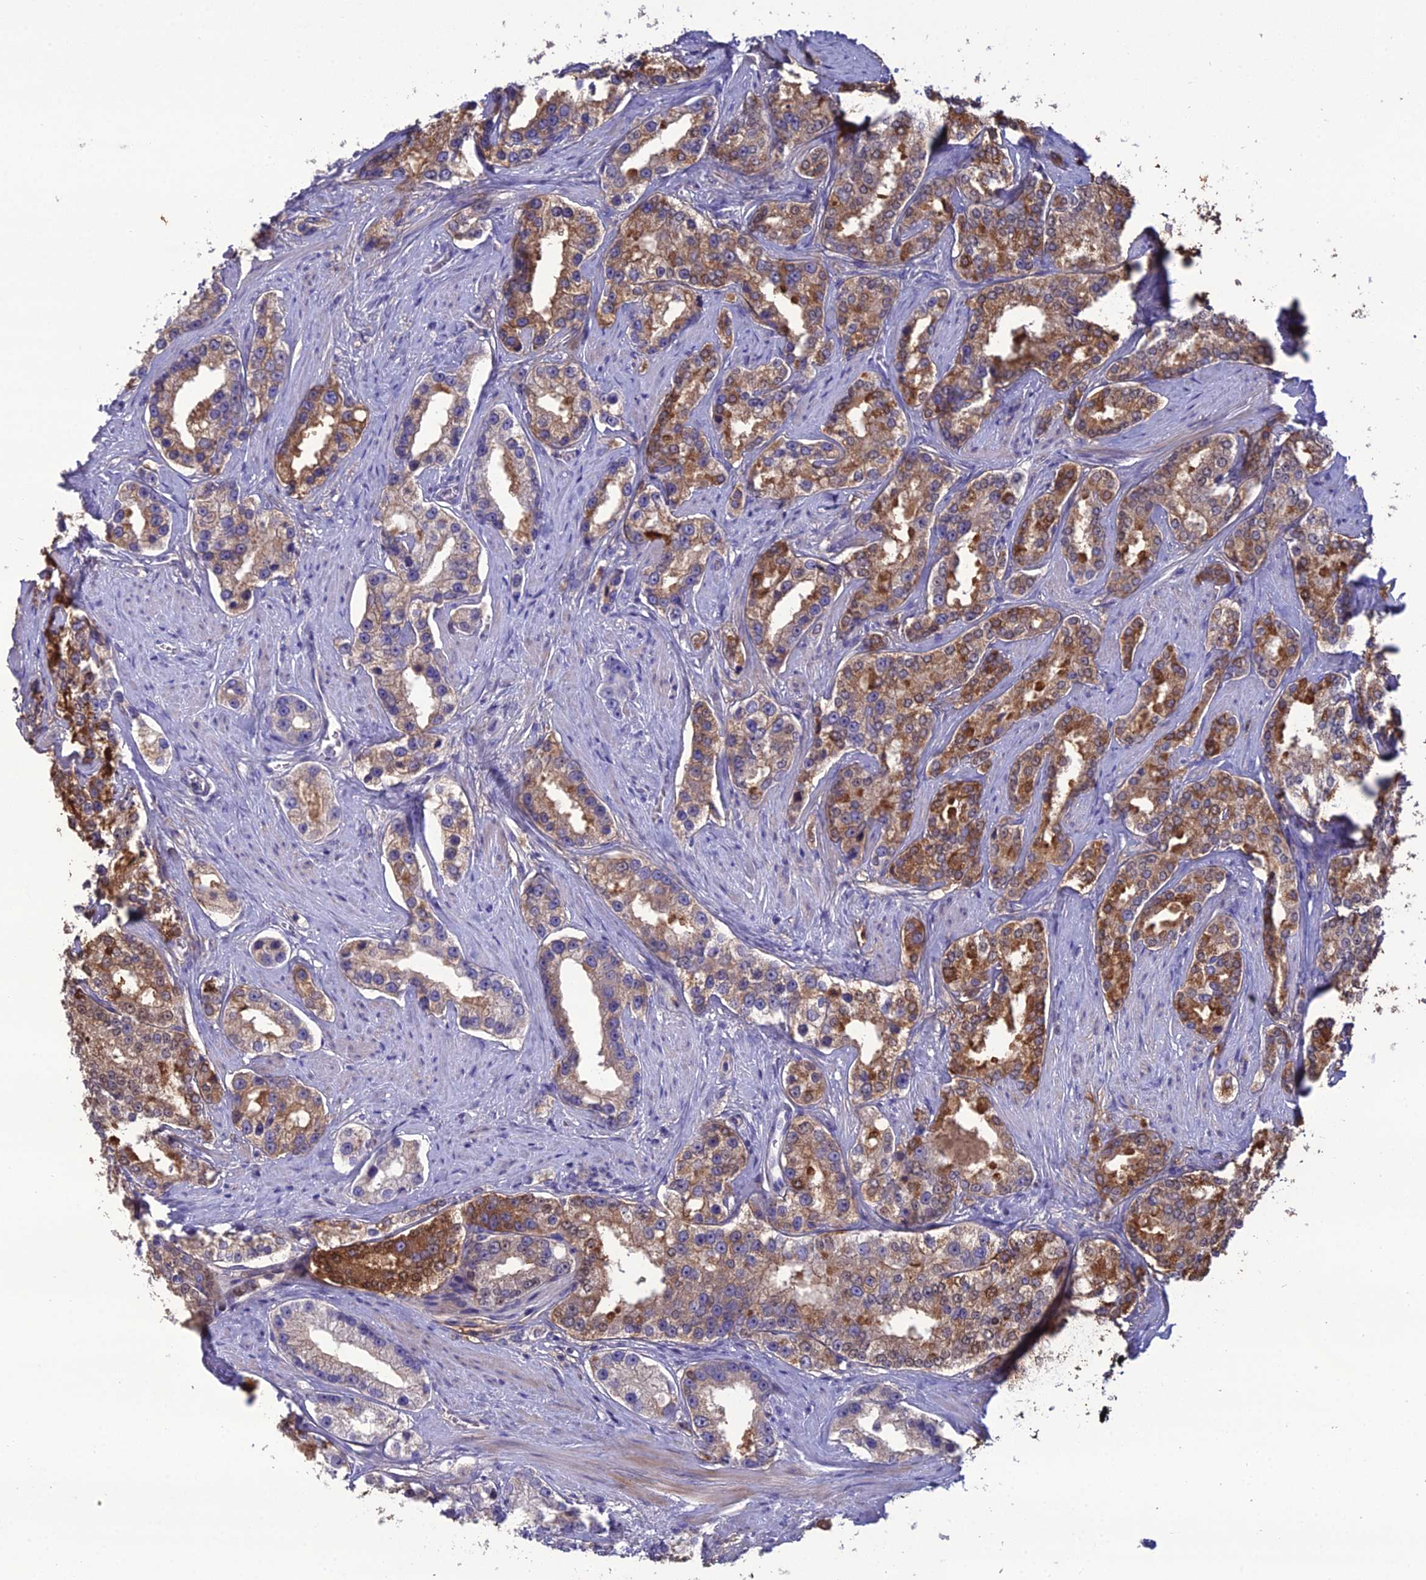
{"staining": {"intensity": "moderate", "quantity": ">75%", "location": "cytoplasmic/membranous"}, "tissue": "prostate cancer", "cell_type": "Tumor cells", "image_type": "cancer", "snomed": [{"axis": "morphology", "description": "Normal tissue, NOS"}, {"axis": "morphology", "description": "Adenocarcinoma, High grade"}, {"axis": "topography", "description": "Prostate"}], "caption": "Immunohistochemical staining of prostate high-grade adenocarcinoma exhibits moderate cytoplasmic/membranous protein staining in about >75% of tumor cells.", "gene": "OR56B1", "patient": {"sex": "male", "age": 83}}